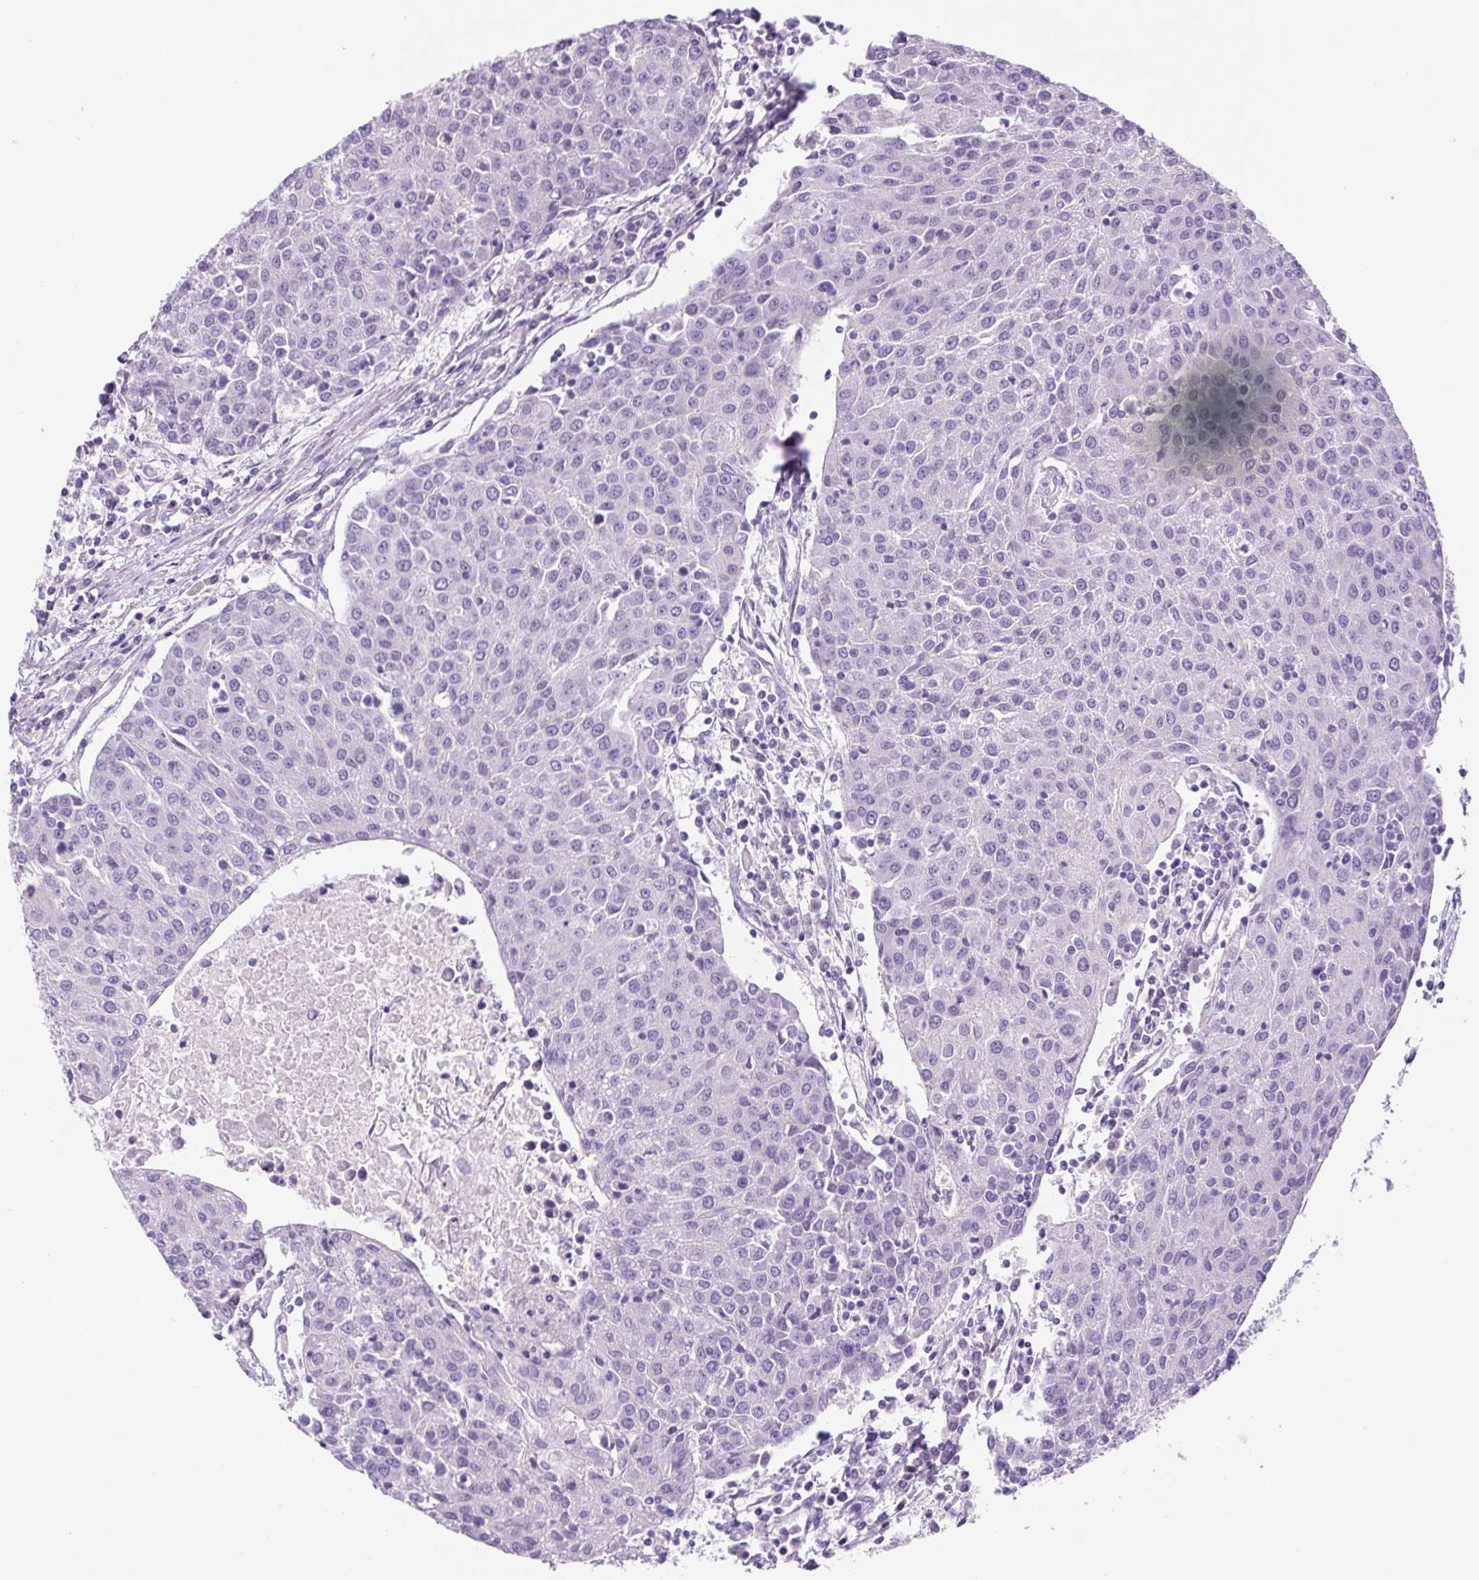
{"staining": {"intensity": "negative", "quantity": "none", "location": "none"}, "tissue": "urothelial cancer", "cell_type": "Tumor cells", "image_type": "cancer", "snomed": [{"axis": "morphology", "description": "Urothelial carcinoma, High grade"}, {"axis": "topography", "description": "Urinary bladder"}], "caption": "High-grade urothelial carcinoma was stained to show a protein in brown. There is no significant expression in tumor cells. Brightfield microscopy of IHC stained with DAB (brown) and hematoxylin (blue), captured at high magnification.", "gene": "PRRT1", "patient": {"sex": "female", "age": 85}}